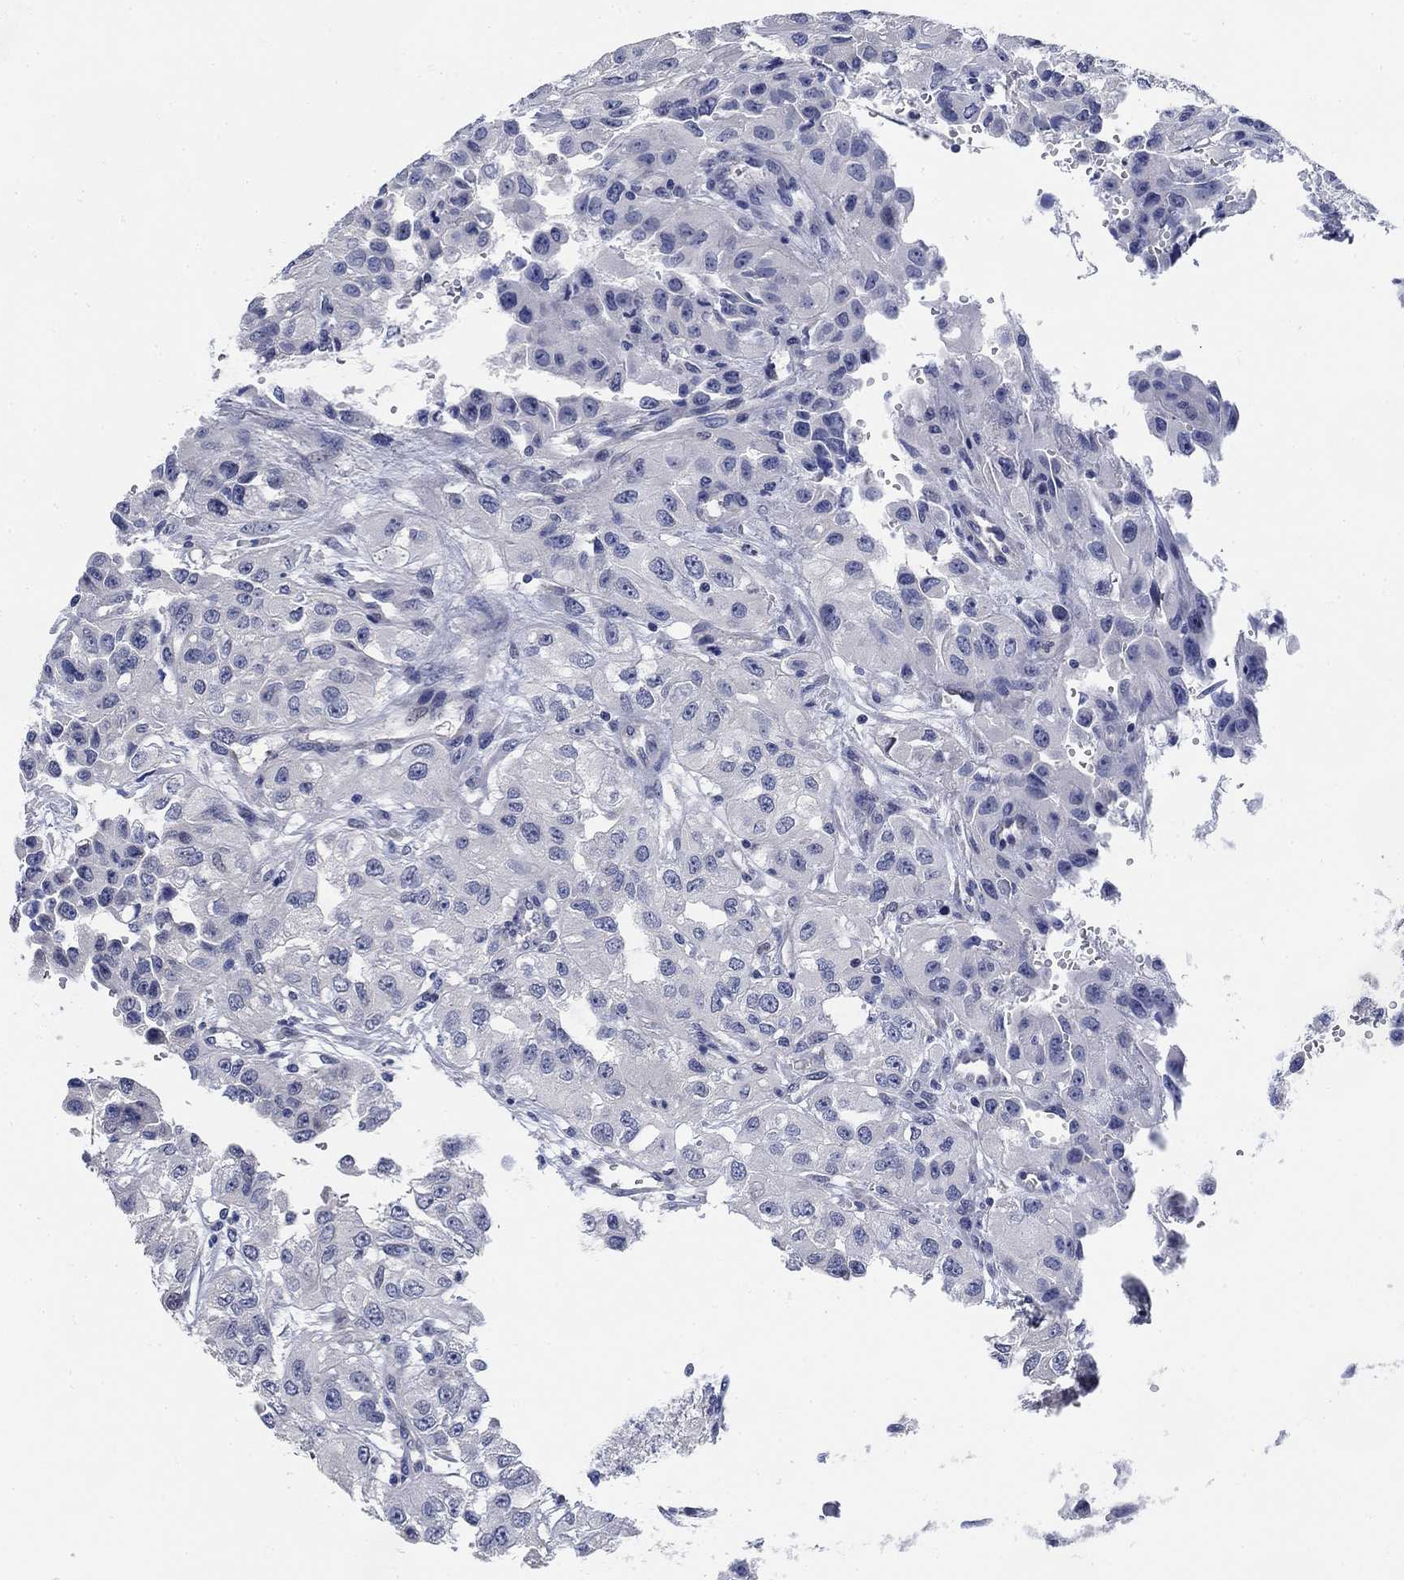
{"staining": {"intensity": "negative", "quantity": "none", "location": "none"}, "tissue": "renal cancer", "cell_type": "Tumor cells", "image_type": "cancer", "snomed": [{"axis": "morphology", "description": "Adenocarcinoma, NOS"}, {"axis": "topography", "description": "Kidney"}], "caption": "Renal cancer (adenocarcinoma) stained for a protein using immunohistochemistry (IHC) demonstrates no staining tumor cells.", "gene": "DAZL", "patient": {"sex": "male", "age": 64}}